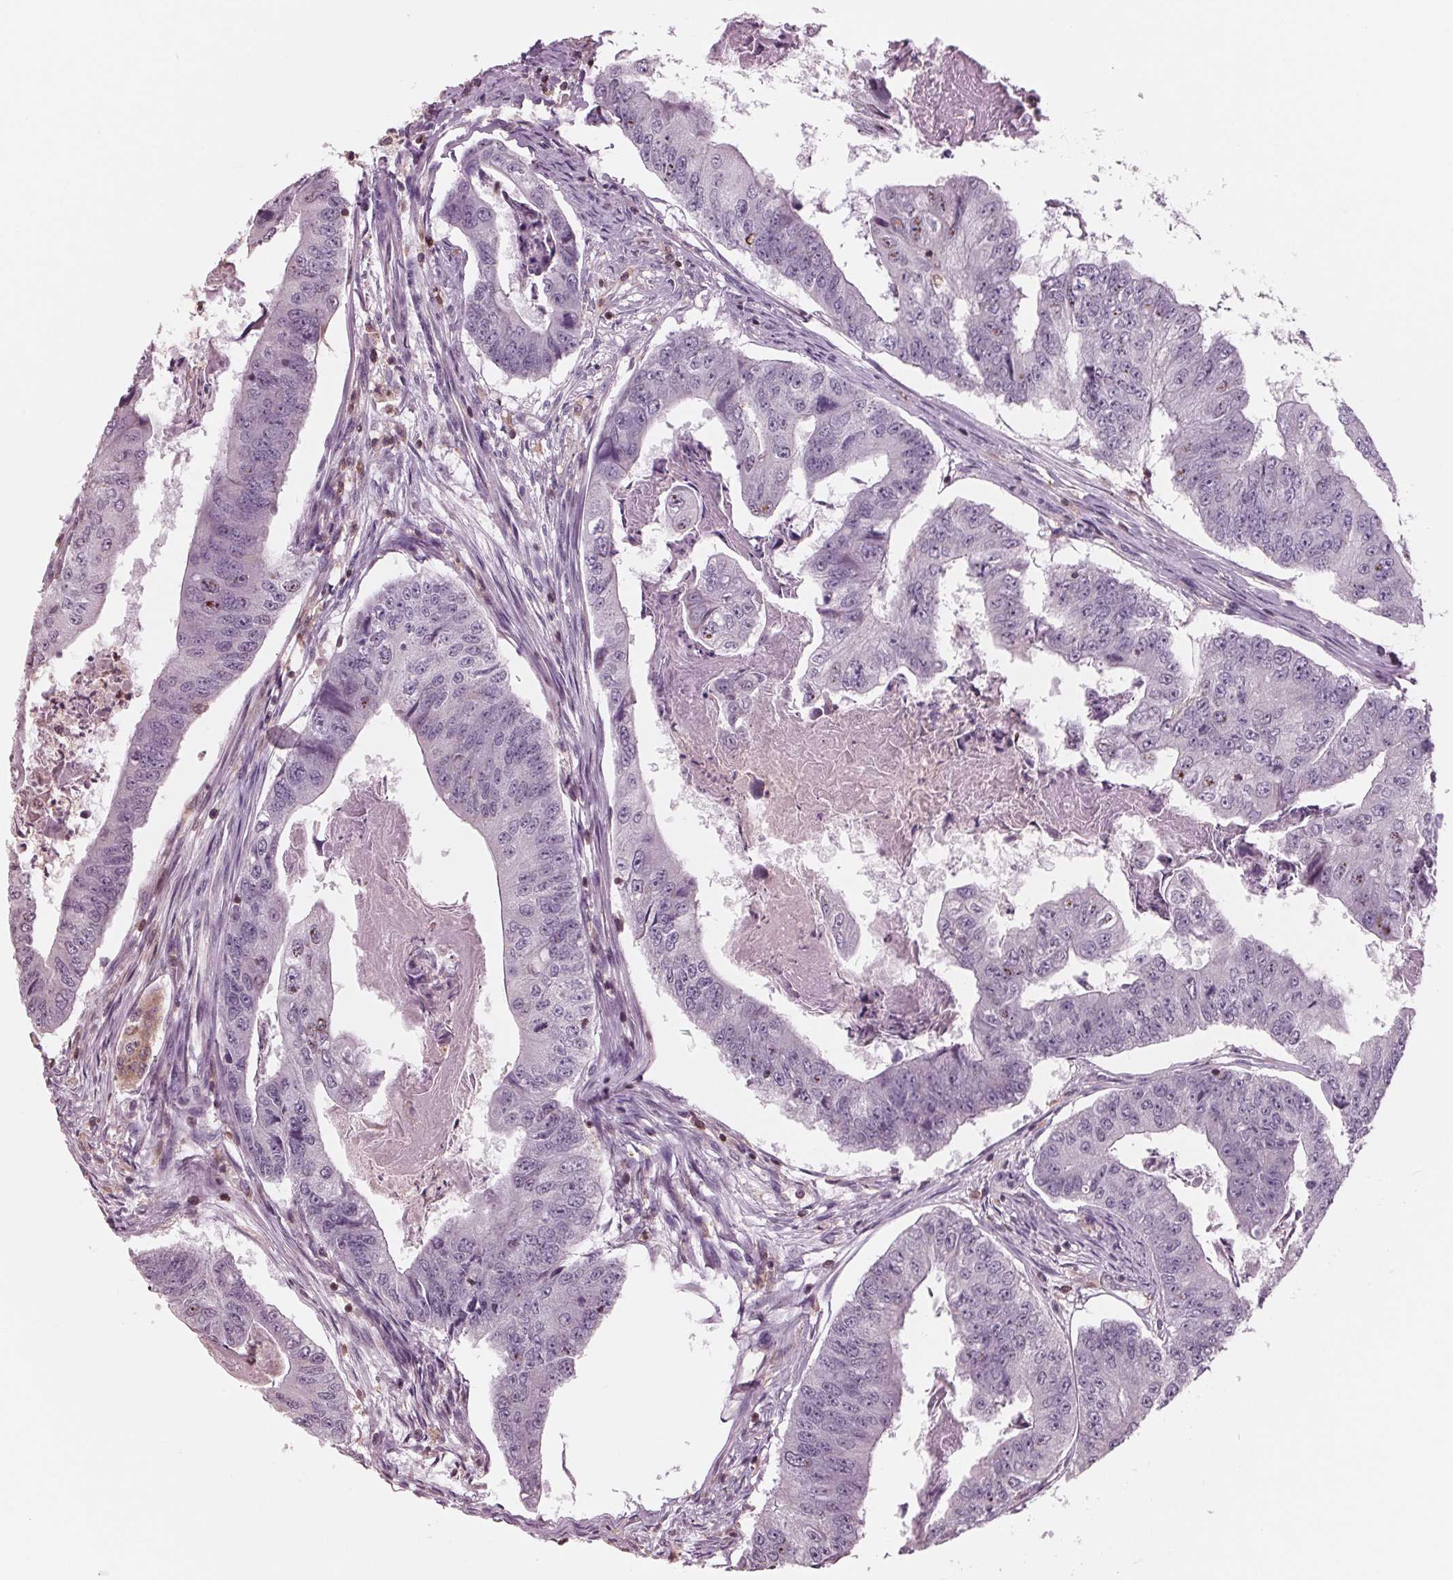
{"staining": {"intensity": "negative", "quantity": "none", "location": "none"}, "tissue": "colorectal cancer", "cell_type": "Tumor cells", "image_type": "cancer", "snomed": [{"axis": "morphology", "description": "Adenocarcinoma, NOS"}, {"axis": "topography", "description": "Colon"}], "caption": "DAB (3,3'-diaminobenzidine) immunohistochemical staining of human colorectal cancer (adenocarcinoma) shows no significant positivity in tumor cells. (DAB (3,3'-diaminobenzidine) immunohistochemistry visualized using brightfield microscopy, high magnification).", "gene": "ARHGAP25", "patient": {"sex": "female", "age": 67}}